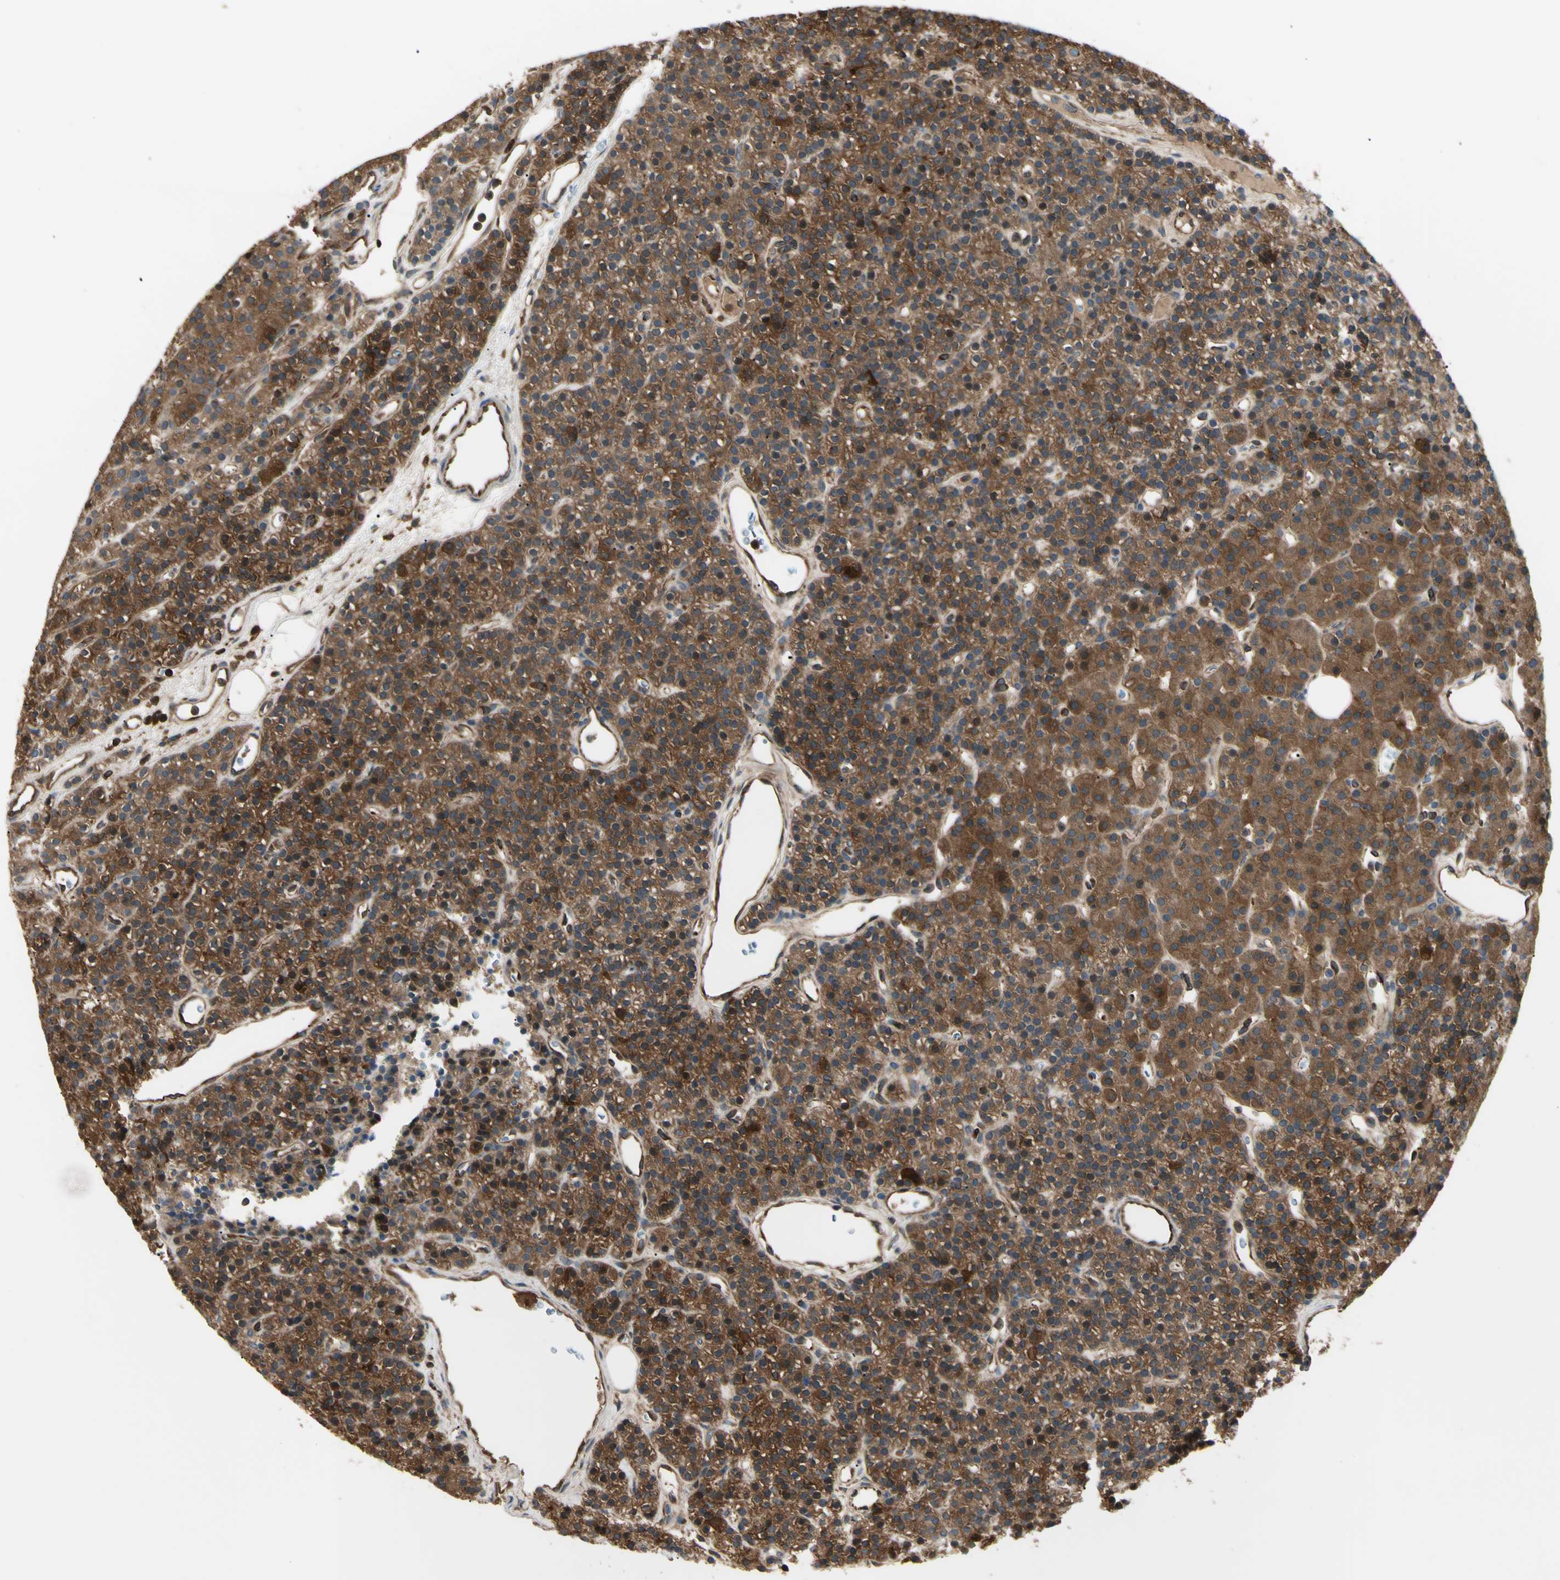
{"staining": {"intensity": "strong", "quantity": ">75%", "location": "cytoplasmic/membranous"}, "tissue": "parathyroid gland", "cell_type": "Glandular cells", "image_type": "normal", "snomed": [{"axis": "morphology", "description": "Normal tissue, NOS"}, {"axis": "morphology", "description": "Hyperplasia, NOS"}, {"axis": "topography", "description": "Parathyroid gland"}], "caption": "Immunohistochemical staining of unremarkable human parathyroid gland displays >75% levels of strong cytoplasmic/membranous protein expression in approximately >75% of glandular cells.", "gene": "PTPN12", "patient": {"sex": "male", "age": 44}}